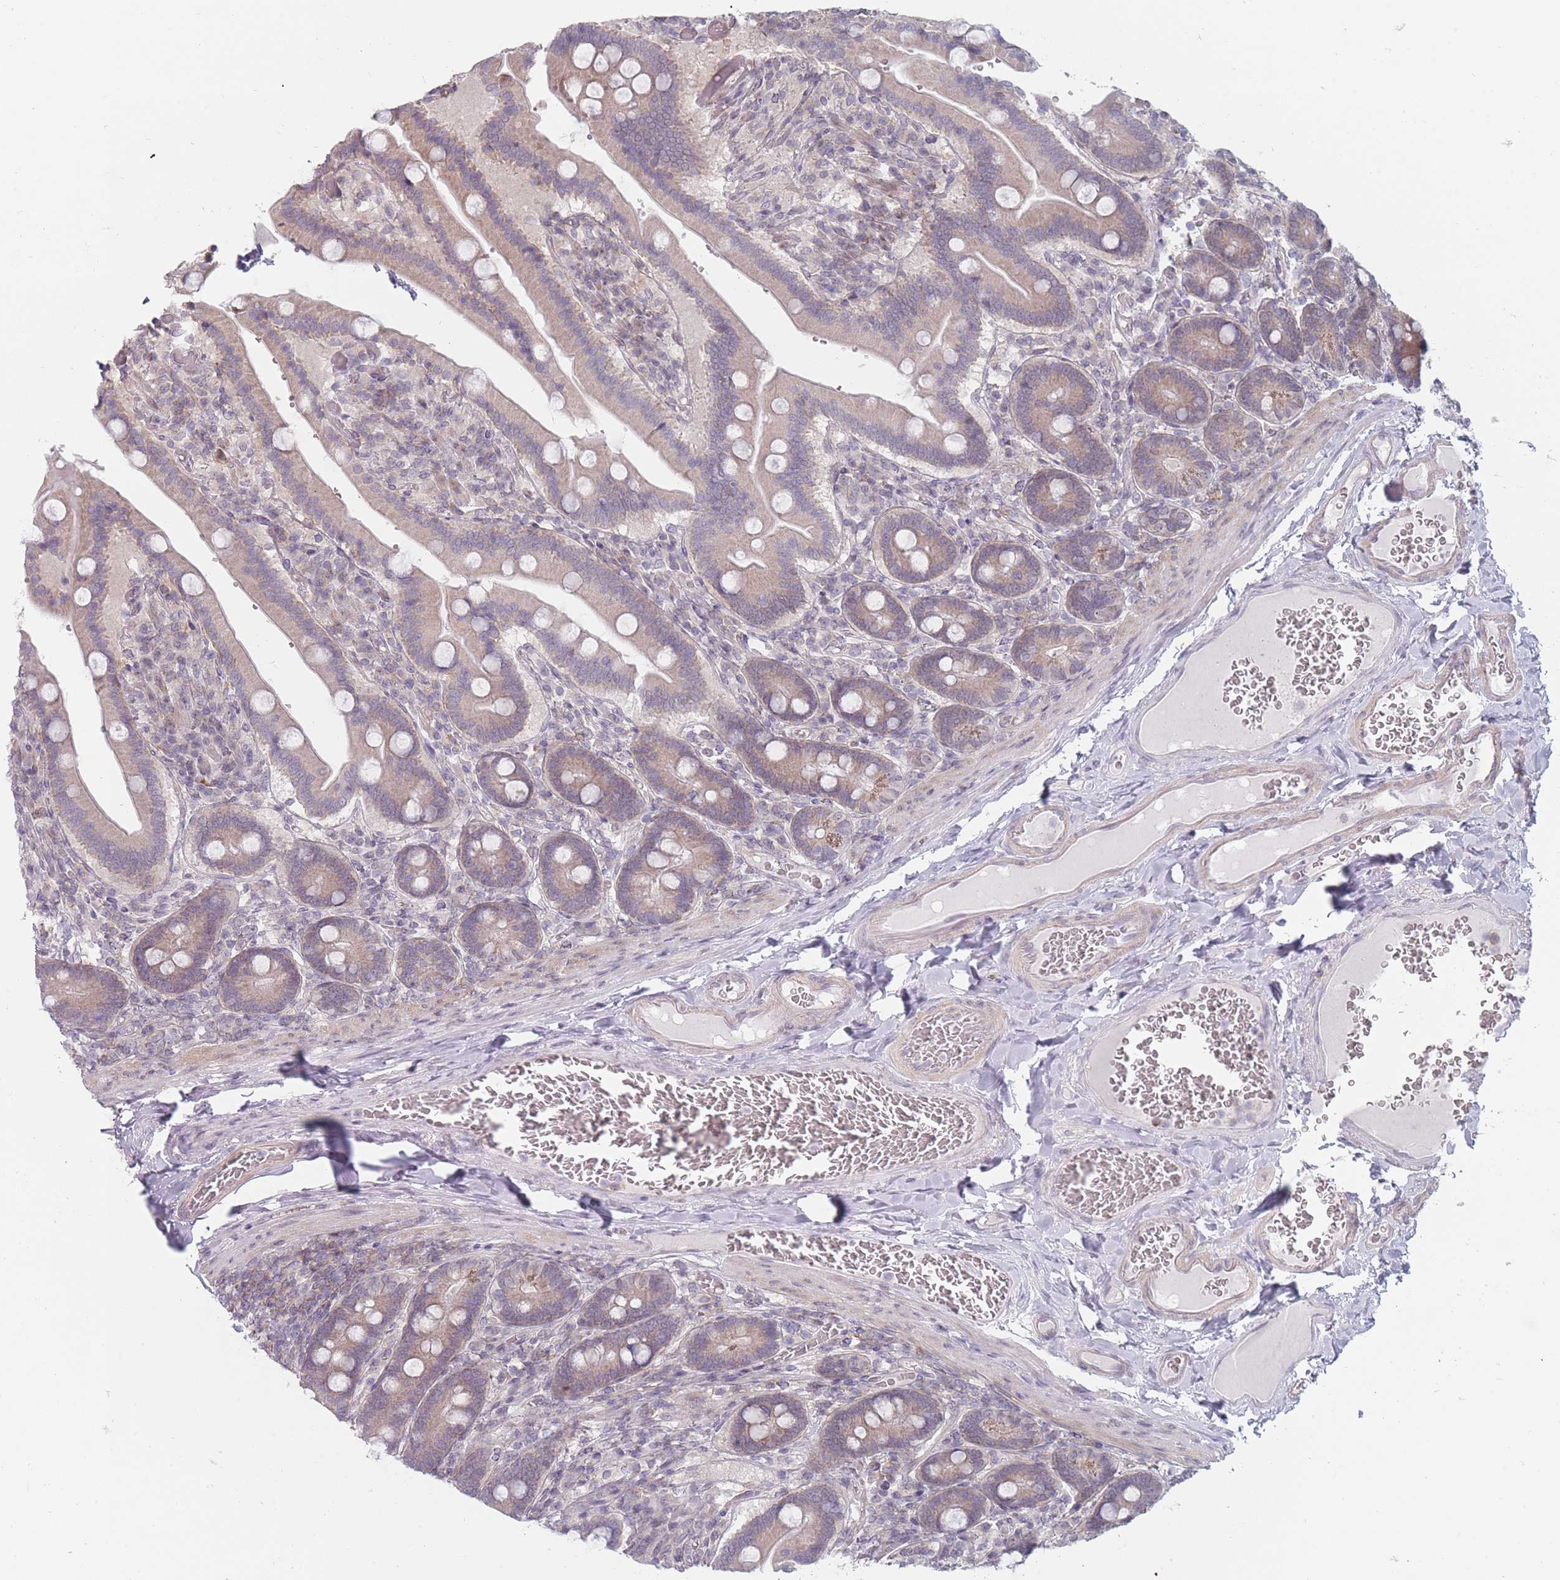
{"staining": {"intensity": "weak", "quantity": "<25%", "location": "cytoplasmic/membranous"}, "tissue": "duodenum", "cell_type": "Glandular cells", "image_type": "normal", "snomed": [{"axis": "morphology", "description": "Normal tissue, NOS"}, {"axis": "topography", "description": "Duodenum"}], "caption": "IHC of benign duodenum demonstrates no expression in glandular cells.", "gene": "PCDH12", "patient": {"sex": "female", "age": 62}}